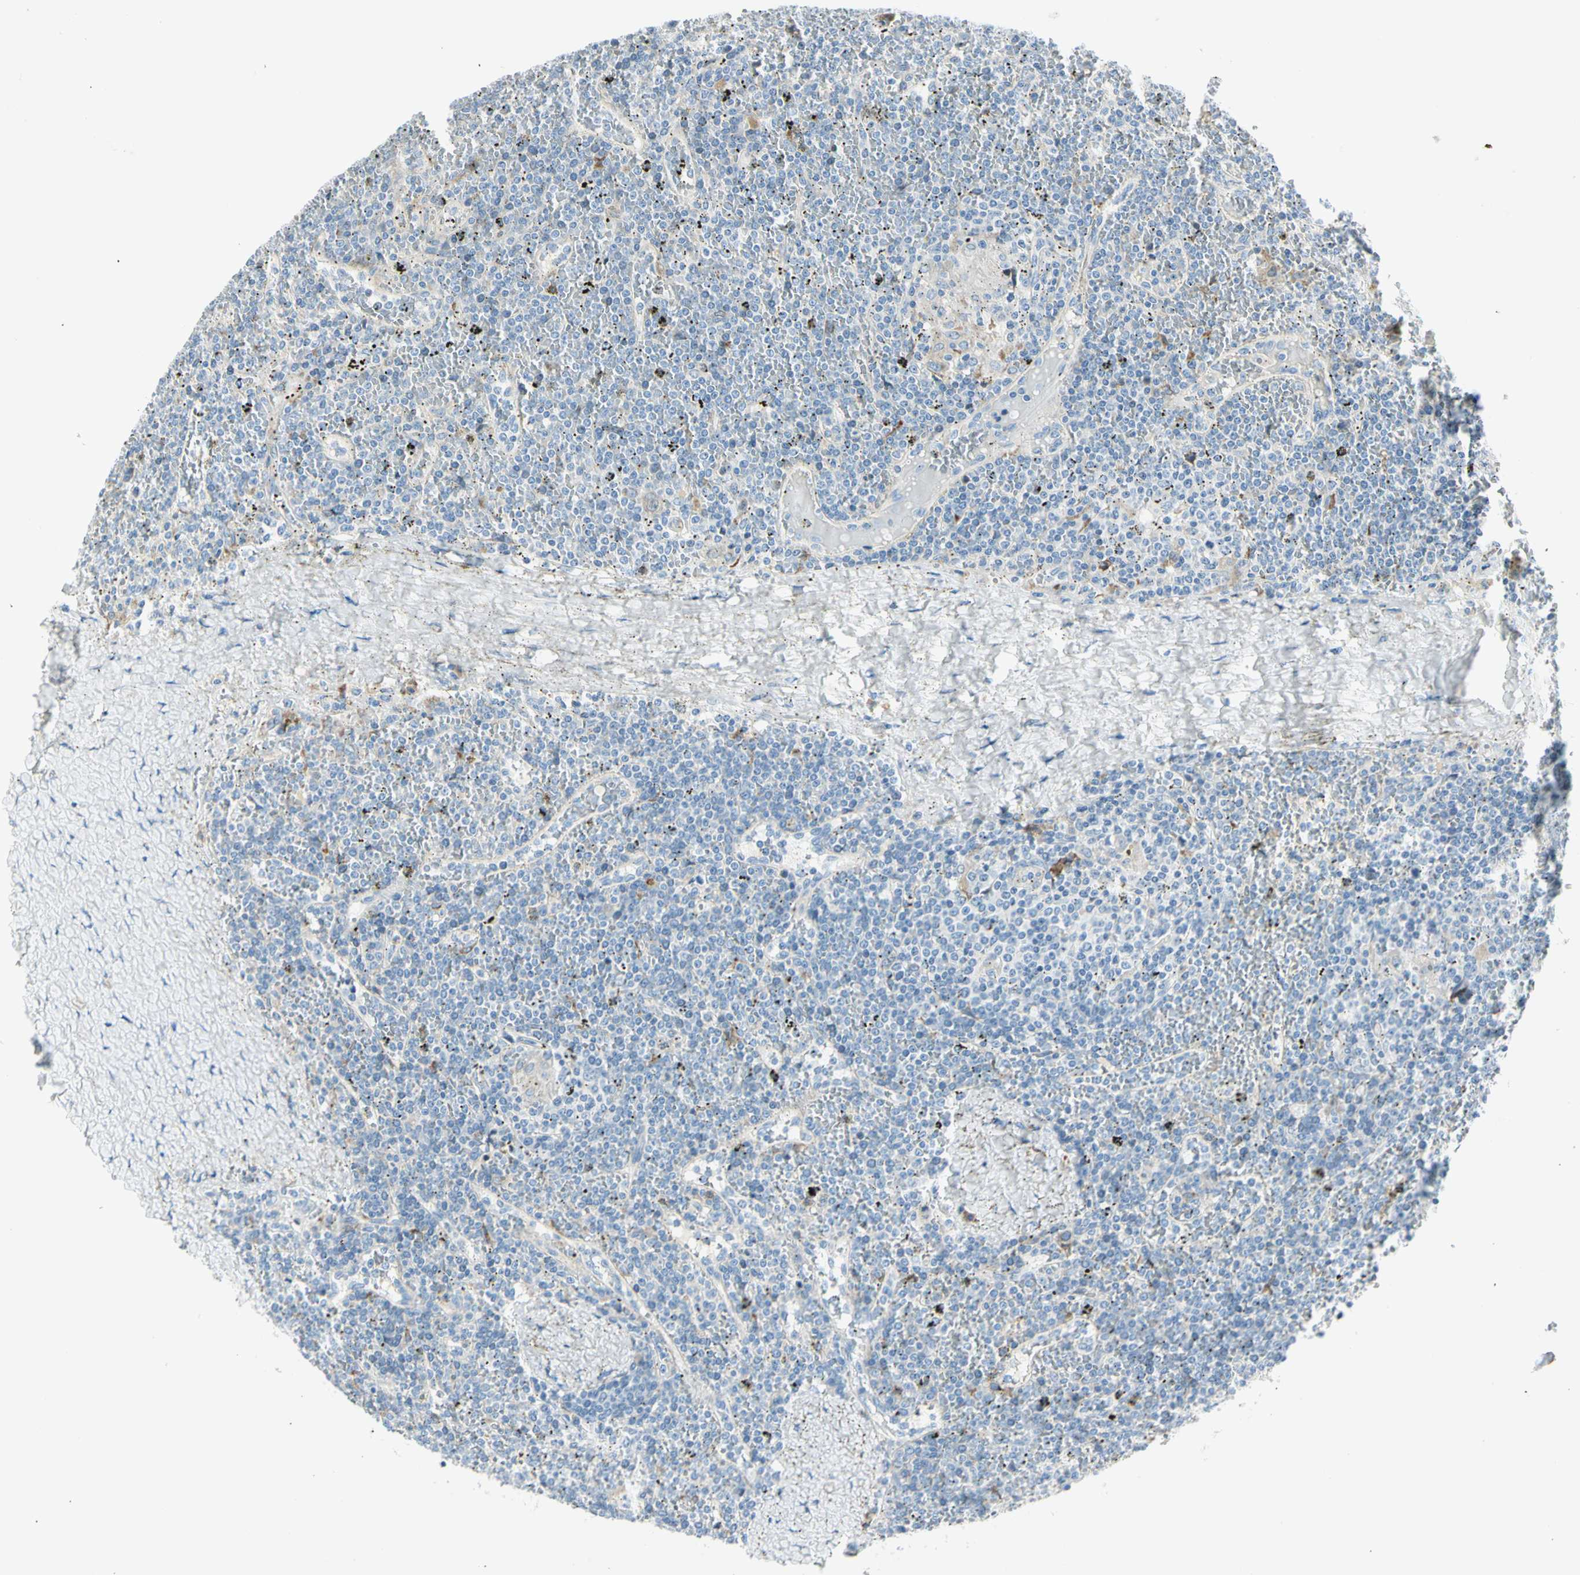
{"staining": {"intensity": "negative", "quantity": "none", "location": "none"}, "tissue": "lymphoma", "cell_type": "Tumor cells", "image_type": "cancer", "snomed": [{"axis": "morphology", "description": "Malignant lymphoma, non-Hodgkin's type, Low grade"}, {"axis": "topography", "description": "Spleen"}], "caption": "Image shows no protein staining in tumor cells of lymphoma tissue.", "gene": "TNFSF11", "patient": {"sex": "female", "age": 19}}